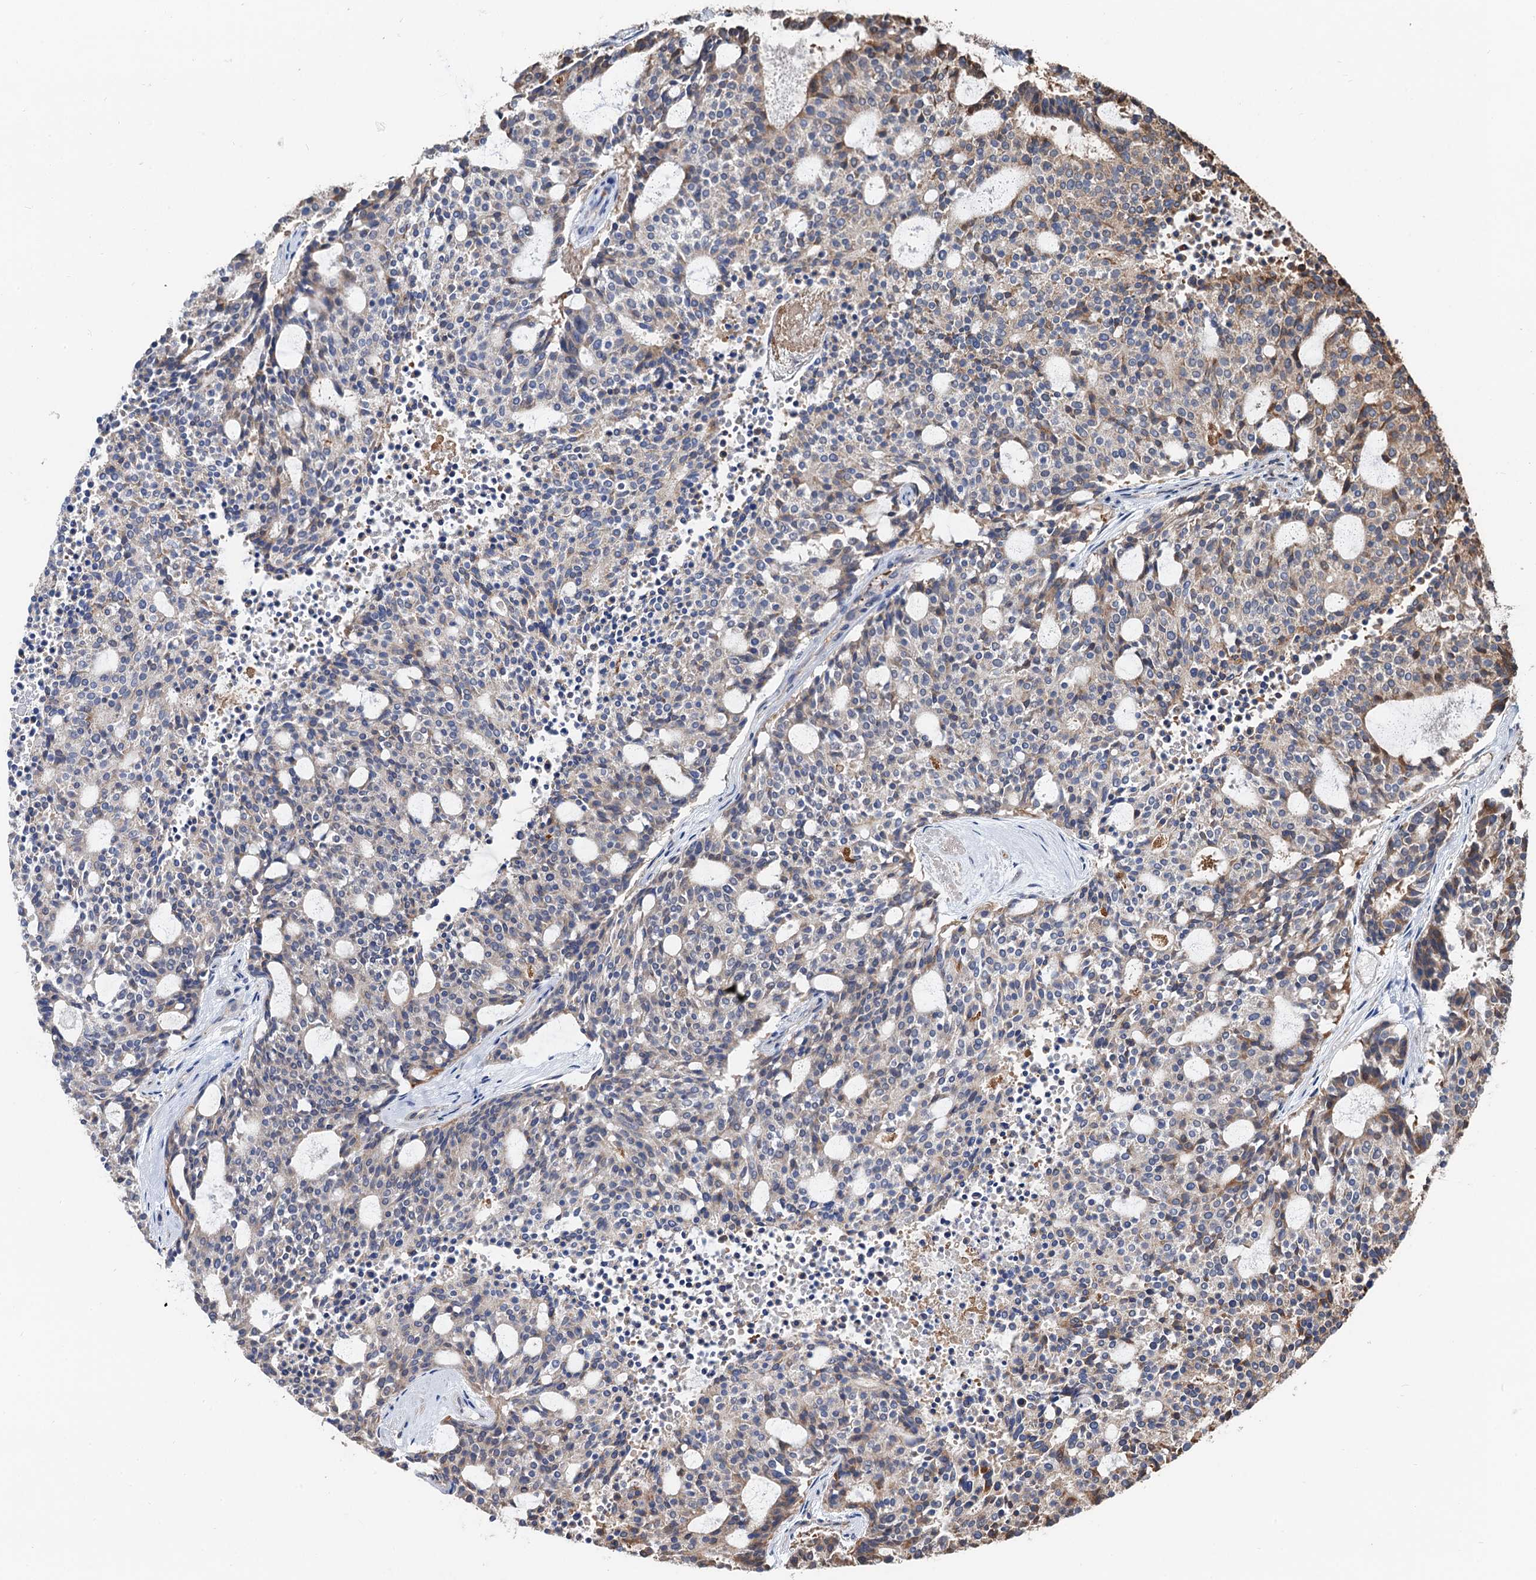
{"staining": {"intensity": "weak", "quantity": "<25%", "location": "cytoplasmic/membranous"}, "tissue": "carcinoid", "cell_type": "Tumor cells", "image_type": "cancer", "snomed": [{"axis": "morphology", "description": "Carcinoid, malignant, NOS"}, {"axis": "topography", "description": "Pancreas"}], "caption": "Human carcinoid (malignant) stained for a protein using immunohistochemistry (IHC) exhibits no staining in tumor cells.", "gene": "DEXI", "patient": {"sex": "female", "age": 54}}